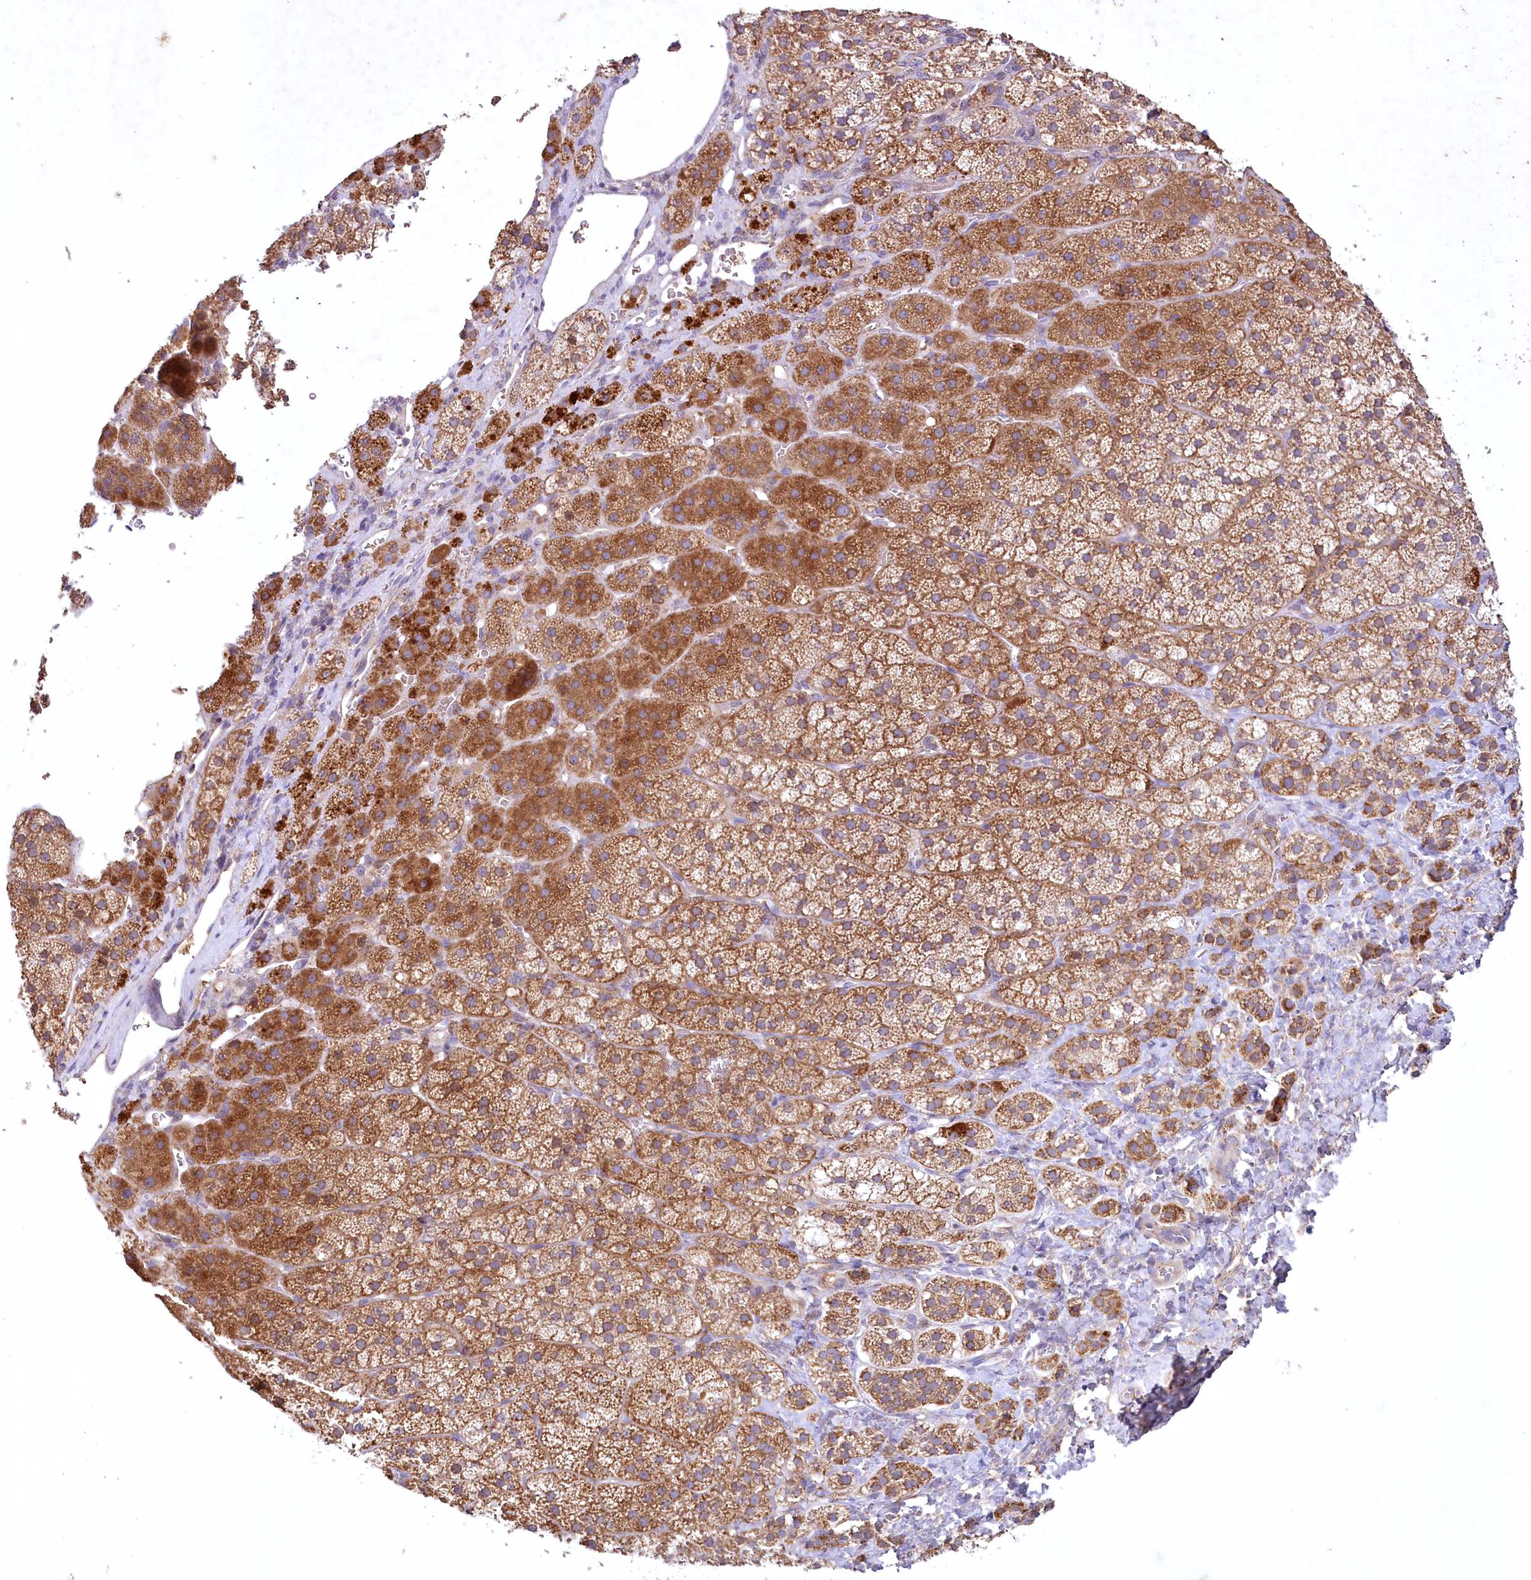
{"staining": {"intensity": "strong", "quantity": "25%-75%", "location": "cytoplasmic/membranous"}, "tissue": "adrenal gland", "cell_type": "Glandular cells", "image_type": "normal", "snomed": [{"axis": "morphology", "description": "Normal tissue, NOS"}, {"axis": "topography", "description": "Adrenal gland"}], "caption": "A high amount of strong cytoplasmic/membranous staining is identified in about 25%-75% of glandular cells in normal adrenal gland. (DAB IHC, brown staining for protein, blue staining for nuclei).", "gene": "MRPL44", "patient": {"sex": "female", "age": 44}}